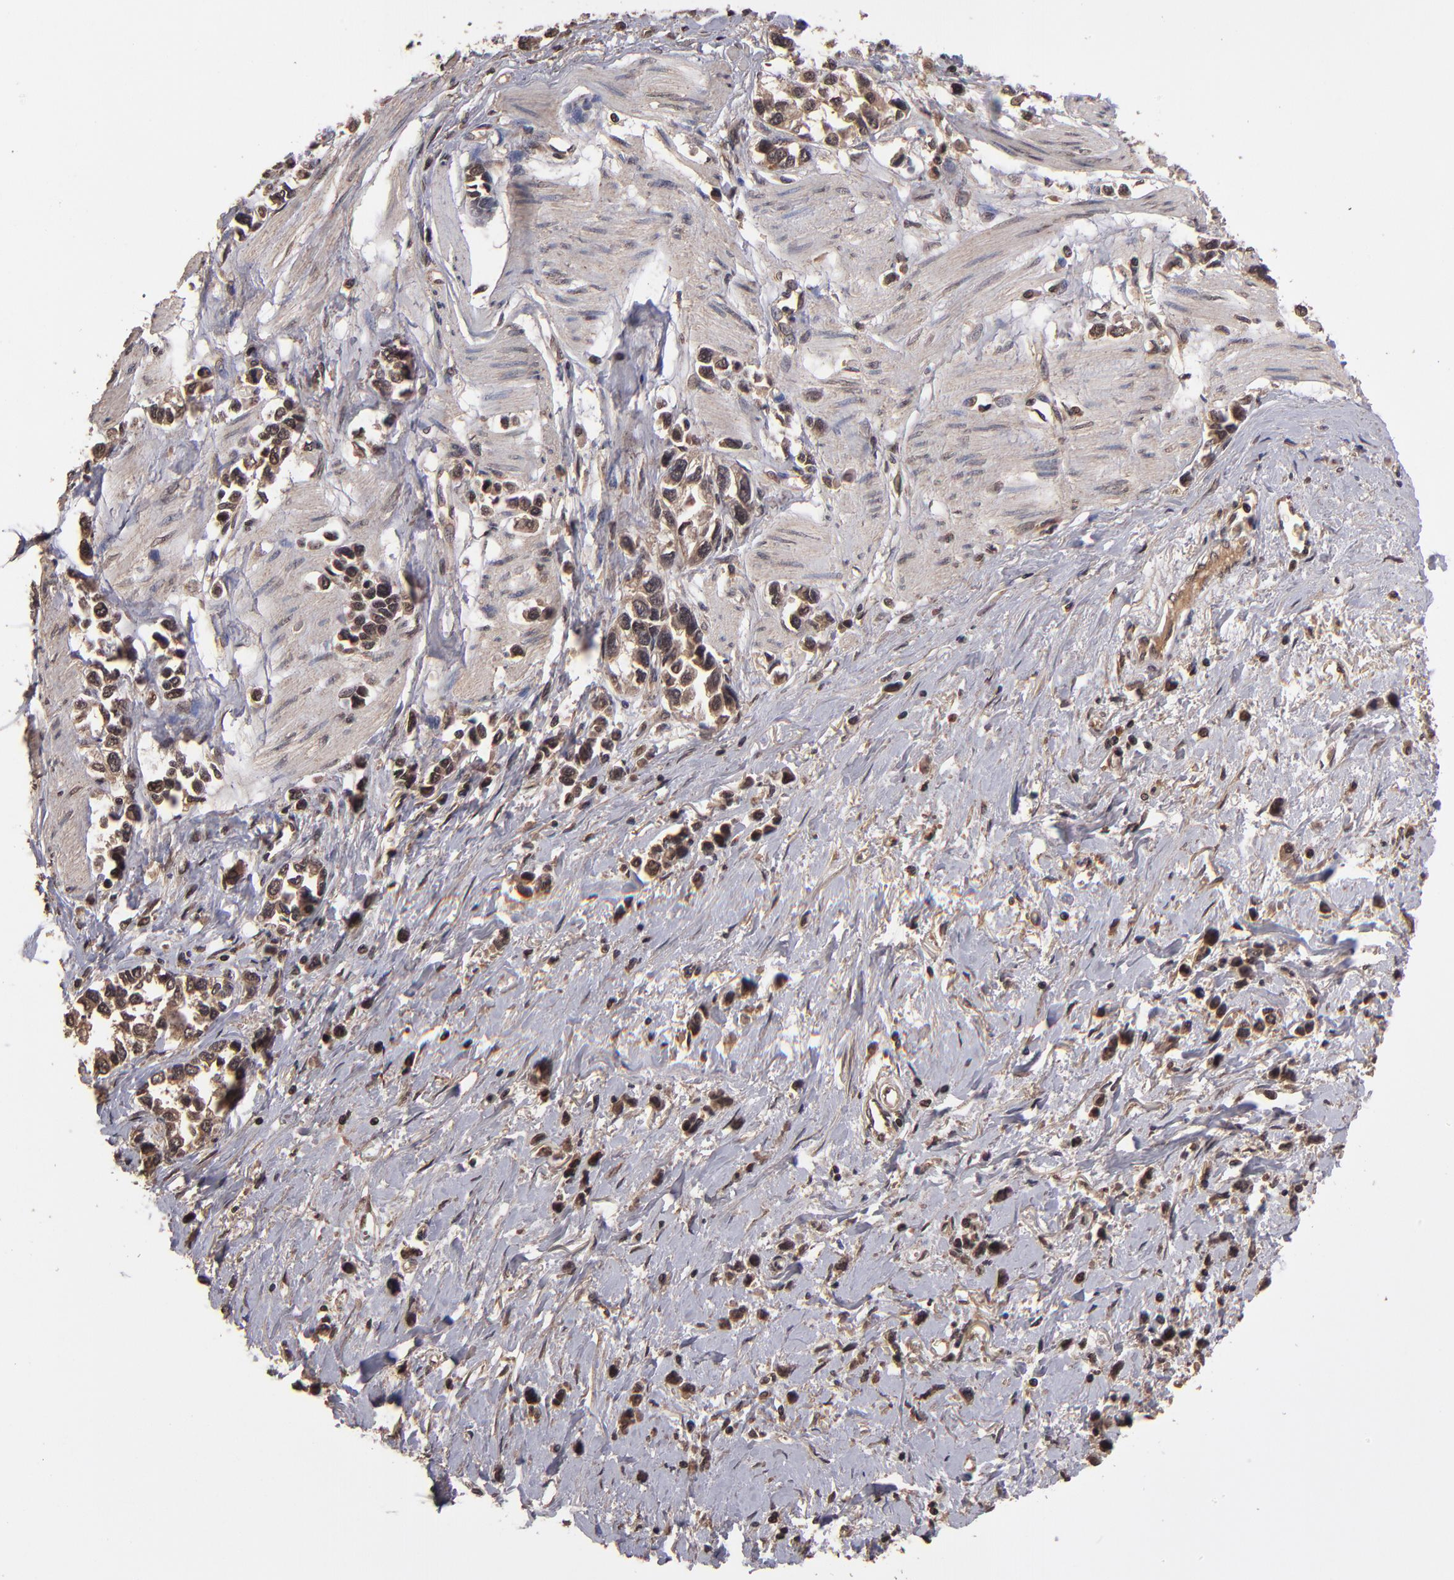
{"staining": {"intensity": "moderate", "quantity": ">75%", "location": "cytoplasmic/membranous"}, "tissue": "stomach cancer", "cell_type": "Tumor cells", "image_type": "cancer", "snomed": [{"axis": "morphology", "description": "Adenocarcinoma, NOS"}, {"axis": "topography", "description": "Stomach, upper"}], "caption": "A brown stain shows moderate cytoplasmic/membranous expression of a protein in human adenocarcinoma (stomach) tumor cells.", "gene": "NFE2L2", "patient": {"sex": "male", "age": 76}}